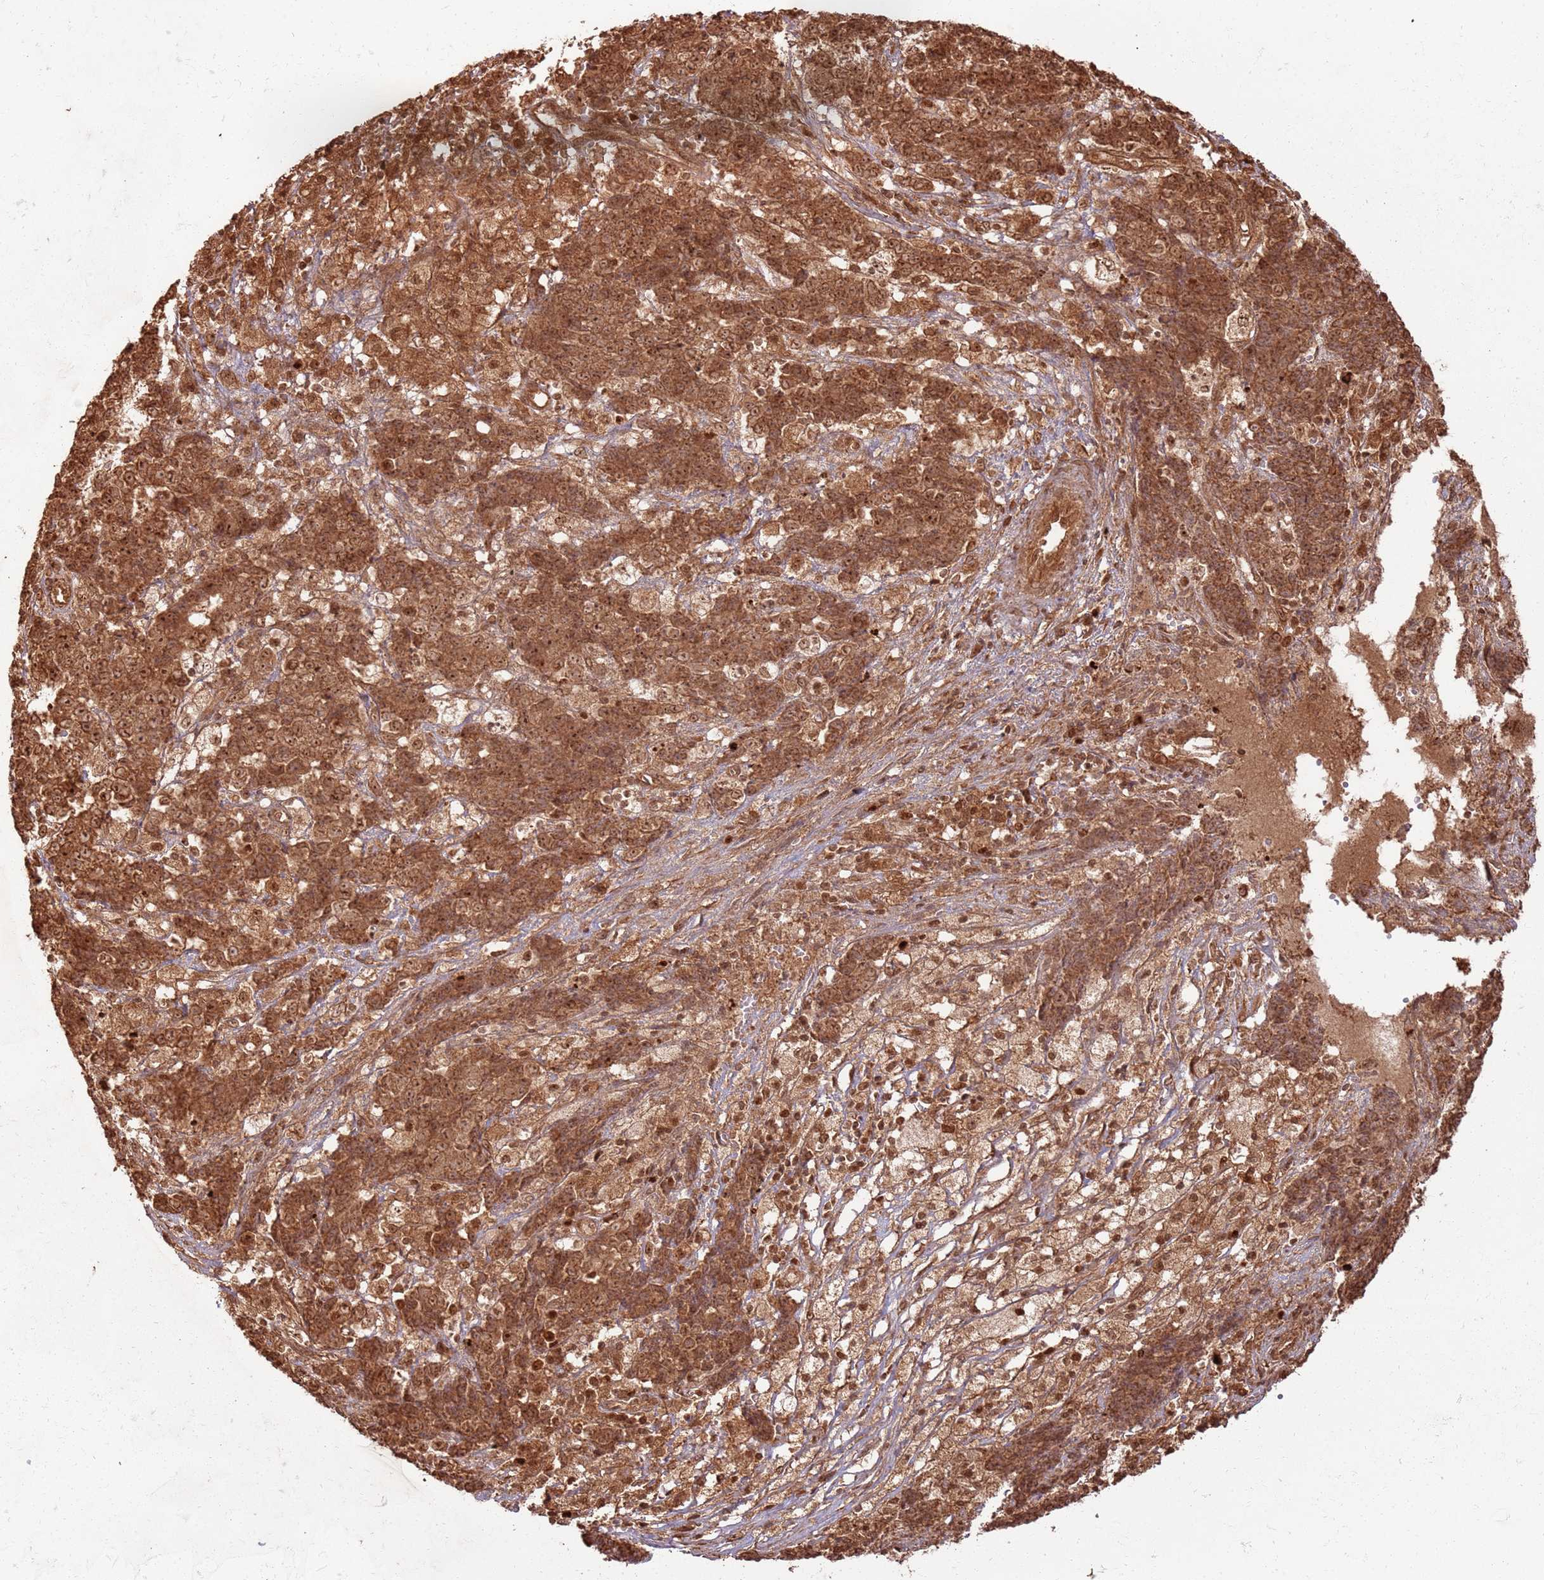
{"staining": {"intensity": "strong", "quantity": ">75%", "location": "cytoplasmic/membranous,nuclear"}, "tissue": "ovarian cancer", "cell_type": "Tumor cells", "image_type": "cancer", "snomed": [{"axis": "morphology", "description": "Carcinoma, endometroid"}, {"axis": "topography", "description": "Ovary"}], "caption": "Strong cytoplasmic/membranous and nuclear positivity for a protein is present in about >75% of tumor cells of endometroid carcinoma (ovarian) using immunohistochemistry (IHC).", "gene": "TBC1D13", "patient": {"sex": "female", "age": 42}}